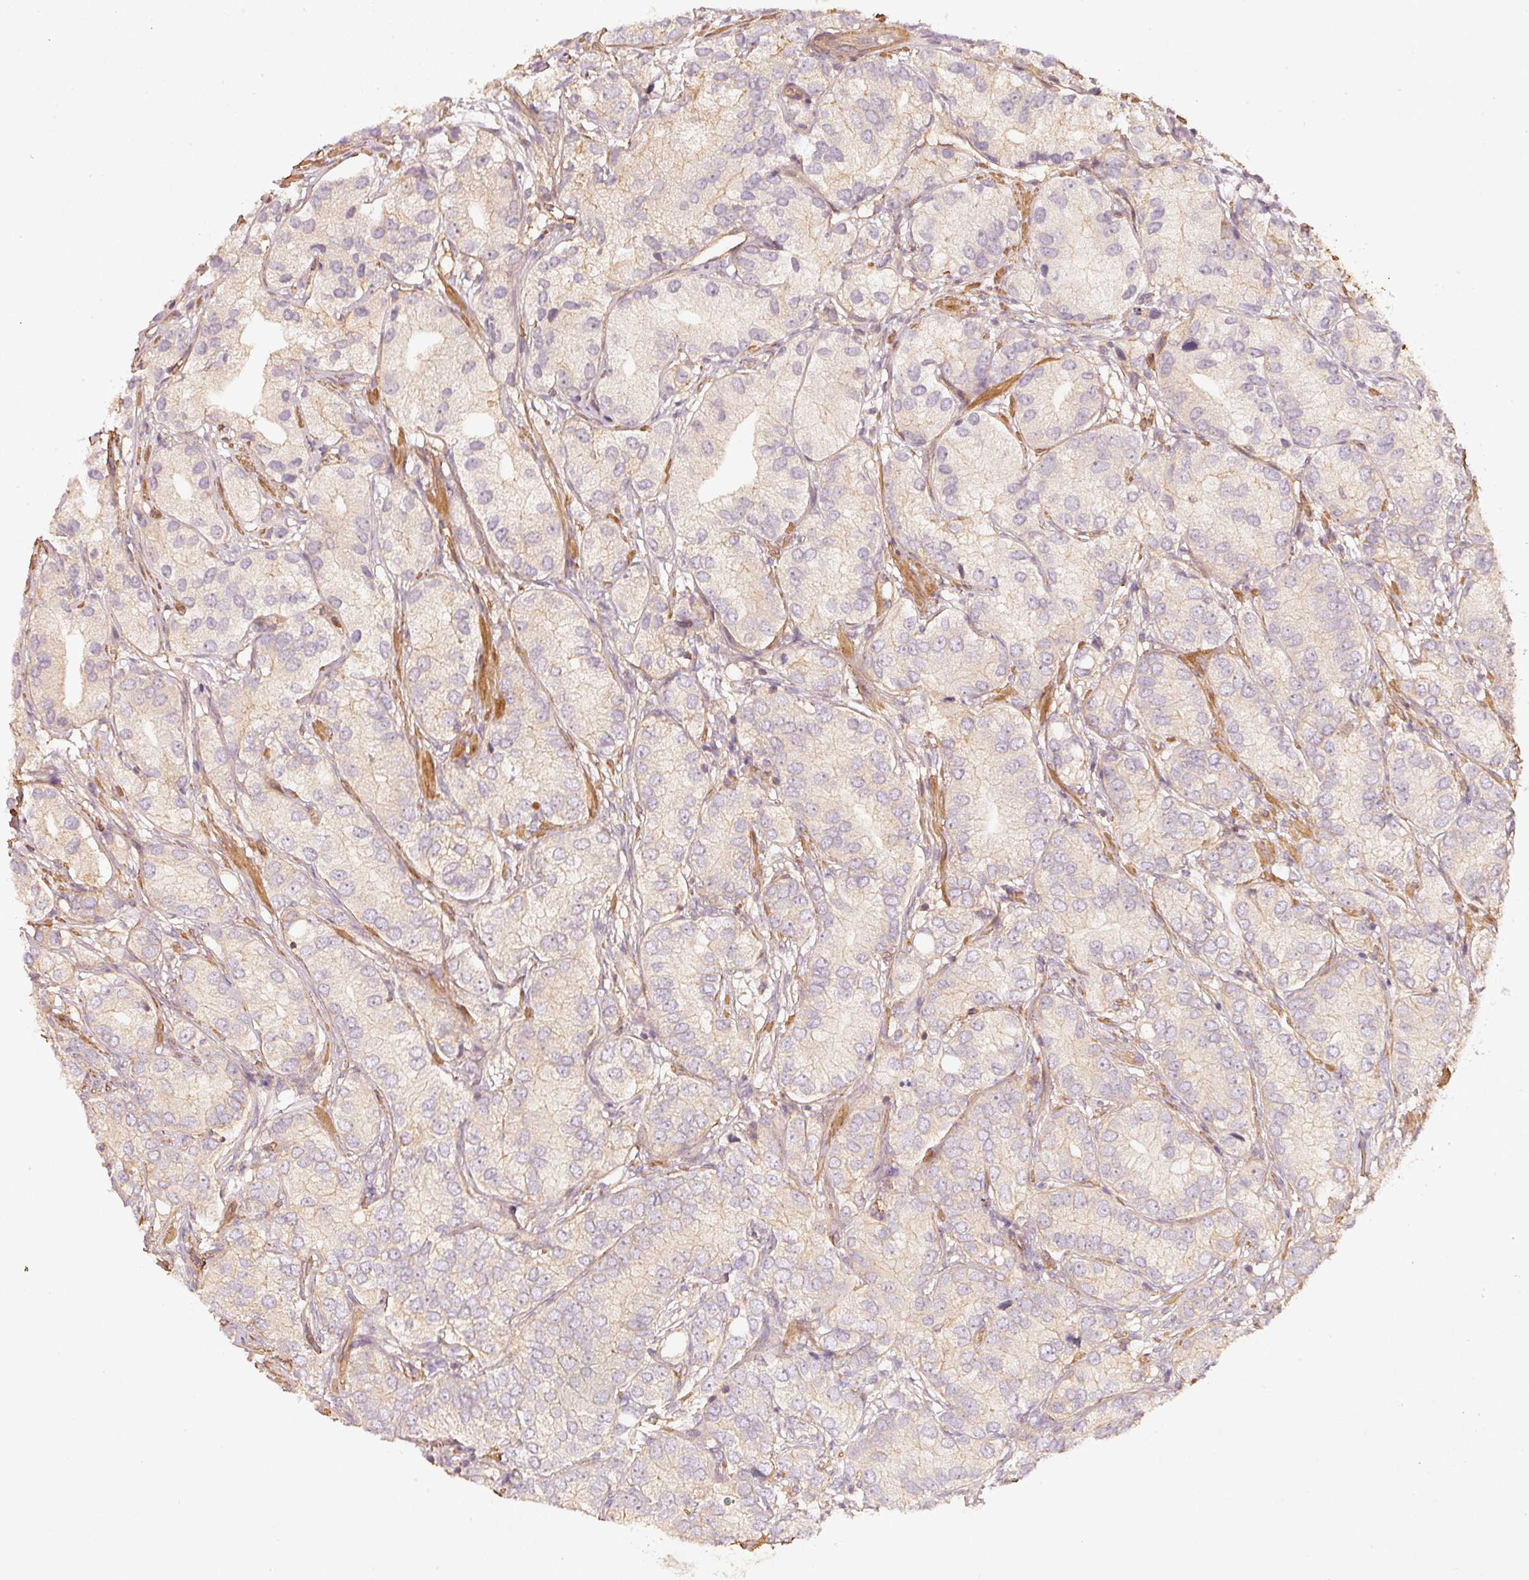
{"staining": {"intensity": "weak", "quantity": "<25%", "location": "cytoplasmic/membranous"}, "tissue": "prostate cancer", "cell_type": "Tumor cells", "image_type": "cancer", "snomed": [{"axis": "morphology", "description": "Adenocarcinoma, High grade"}, {"axis": "topography", "description": "Prostate"}], "caption": "Protein analysis of prostate adenocarcinoma (high-grade) displays no significant expression in tumor cells. (DAB immunohistochemistry with hematoxylin counter stain).", "gene": "CEP95", "patient": {"sex": "male", "age": 82}}